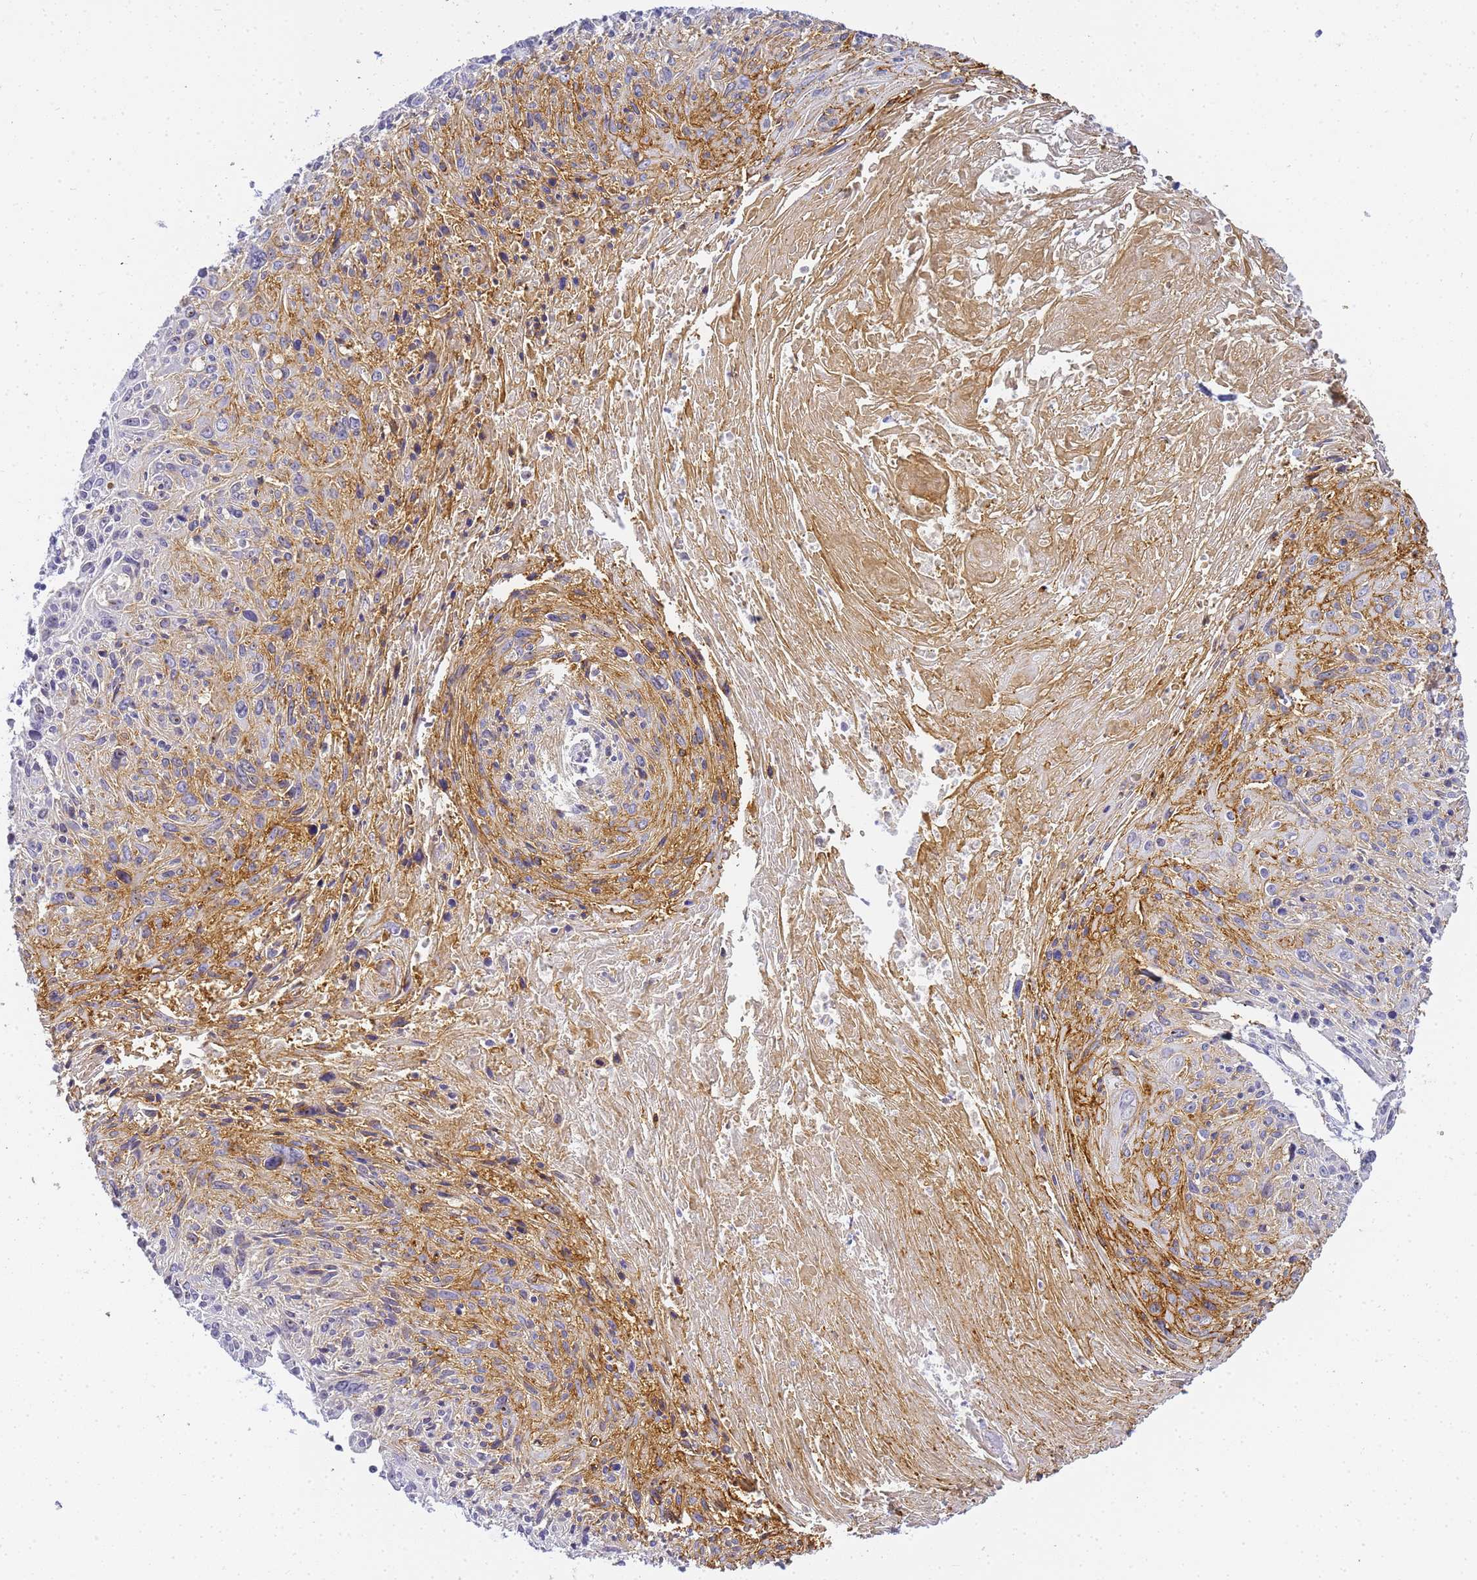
{"staining": {"intensity": "moderate", "quantity": "25%-75%", "location": "cytoplasmic/membranous"}, "tissue": "cervical cancer", "cell_type": "Tumor cells", "image_type": "cancer", "snomed": [{"axis": "morphology", "description": "Squamous cell carcinoma, NOS"}, {"axis": "topography", "description": "Cervix"}], "caption": "Immunohistochemistry photomicrograph of neoplastic tissue: human cervical squamous cell carcinoma stained using immunohistochemistry (IHC) shows medium levels of moderate protein expression localized specifically in the cytoplasmic/membranous of tumor cells, appearing as a cytoplasmic/membranous brown color.", "gene": "GON4L", "patient": {"sex": "female", "age": 51}}